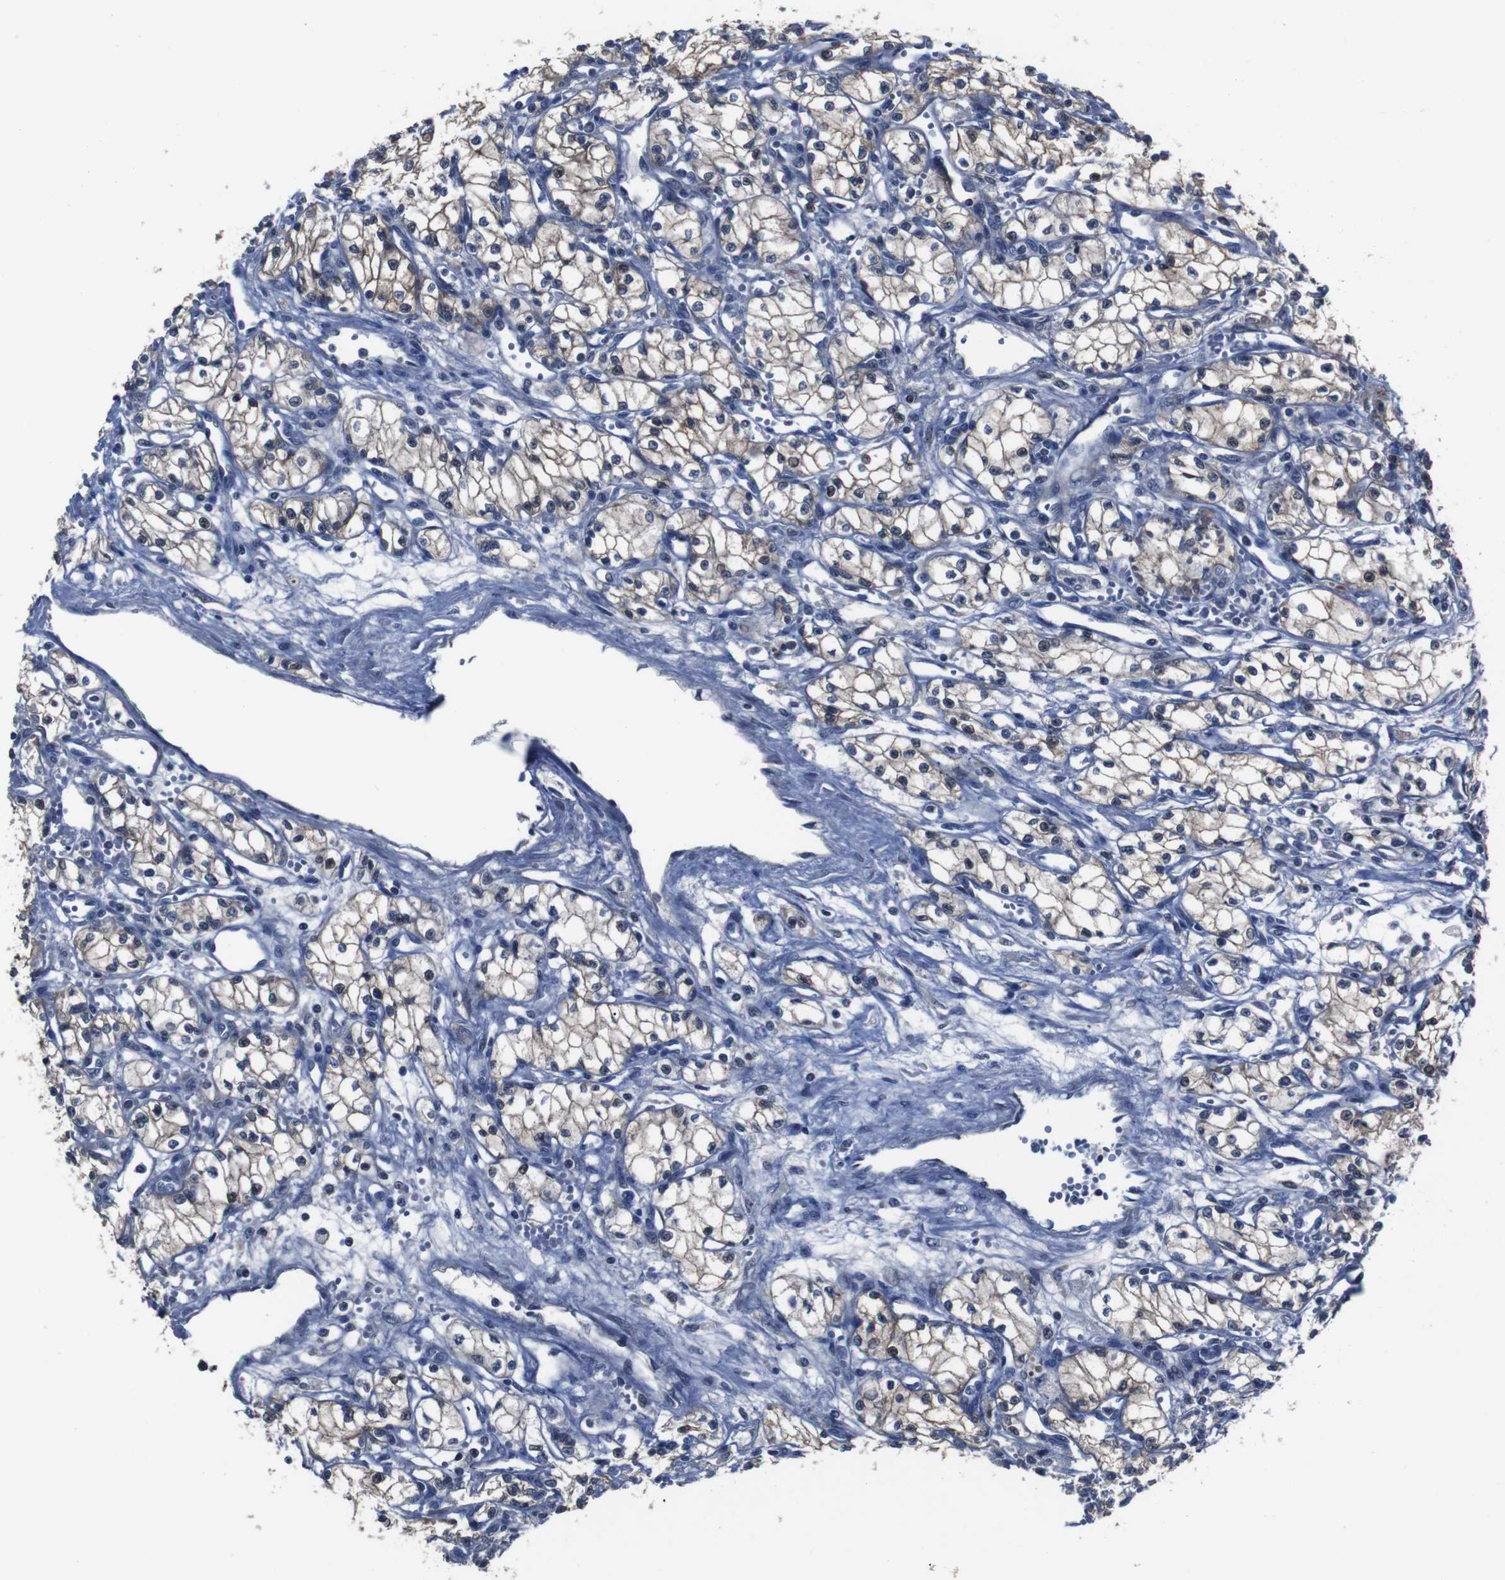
{"staining": {"intensity": "moderate", "quantity": "25%-75%", "location": "cytoplasmic/membranous"}, "tissue": "renal cancer", "cell_type": "Tumor cells", "image_type": "cancer", "snomed": [{"axis": "morphology", "description": "Normal tissue, NOS"}, {"axis": "morphology", "description": "Adenocarcinoma, NOS"}, {"axis": "topography", "description": "Kidney"}], "caption": "IHC staining of renal cancer (adenocarcinoma), which reveals medium levels of moderate cytoplasmic/membranous positivity in approximately 25%-75% of tumor cells indicating moderate cytoplasmic/membranous protein expression. The staining was performed using DAB (brown) for protein detection and nuclei were counterstained in hematoxylin (blue).", "gene": "SEMA4B", "patient": {"sex": "male", "age": 59}}